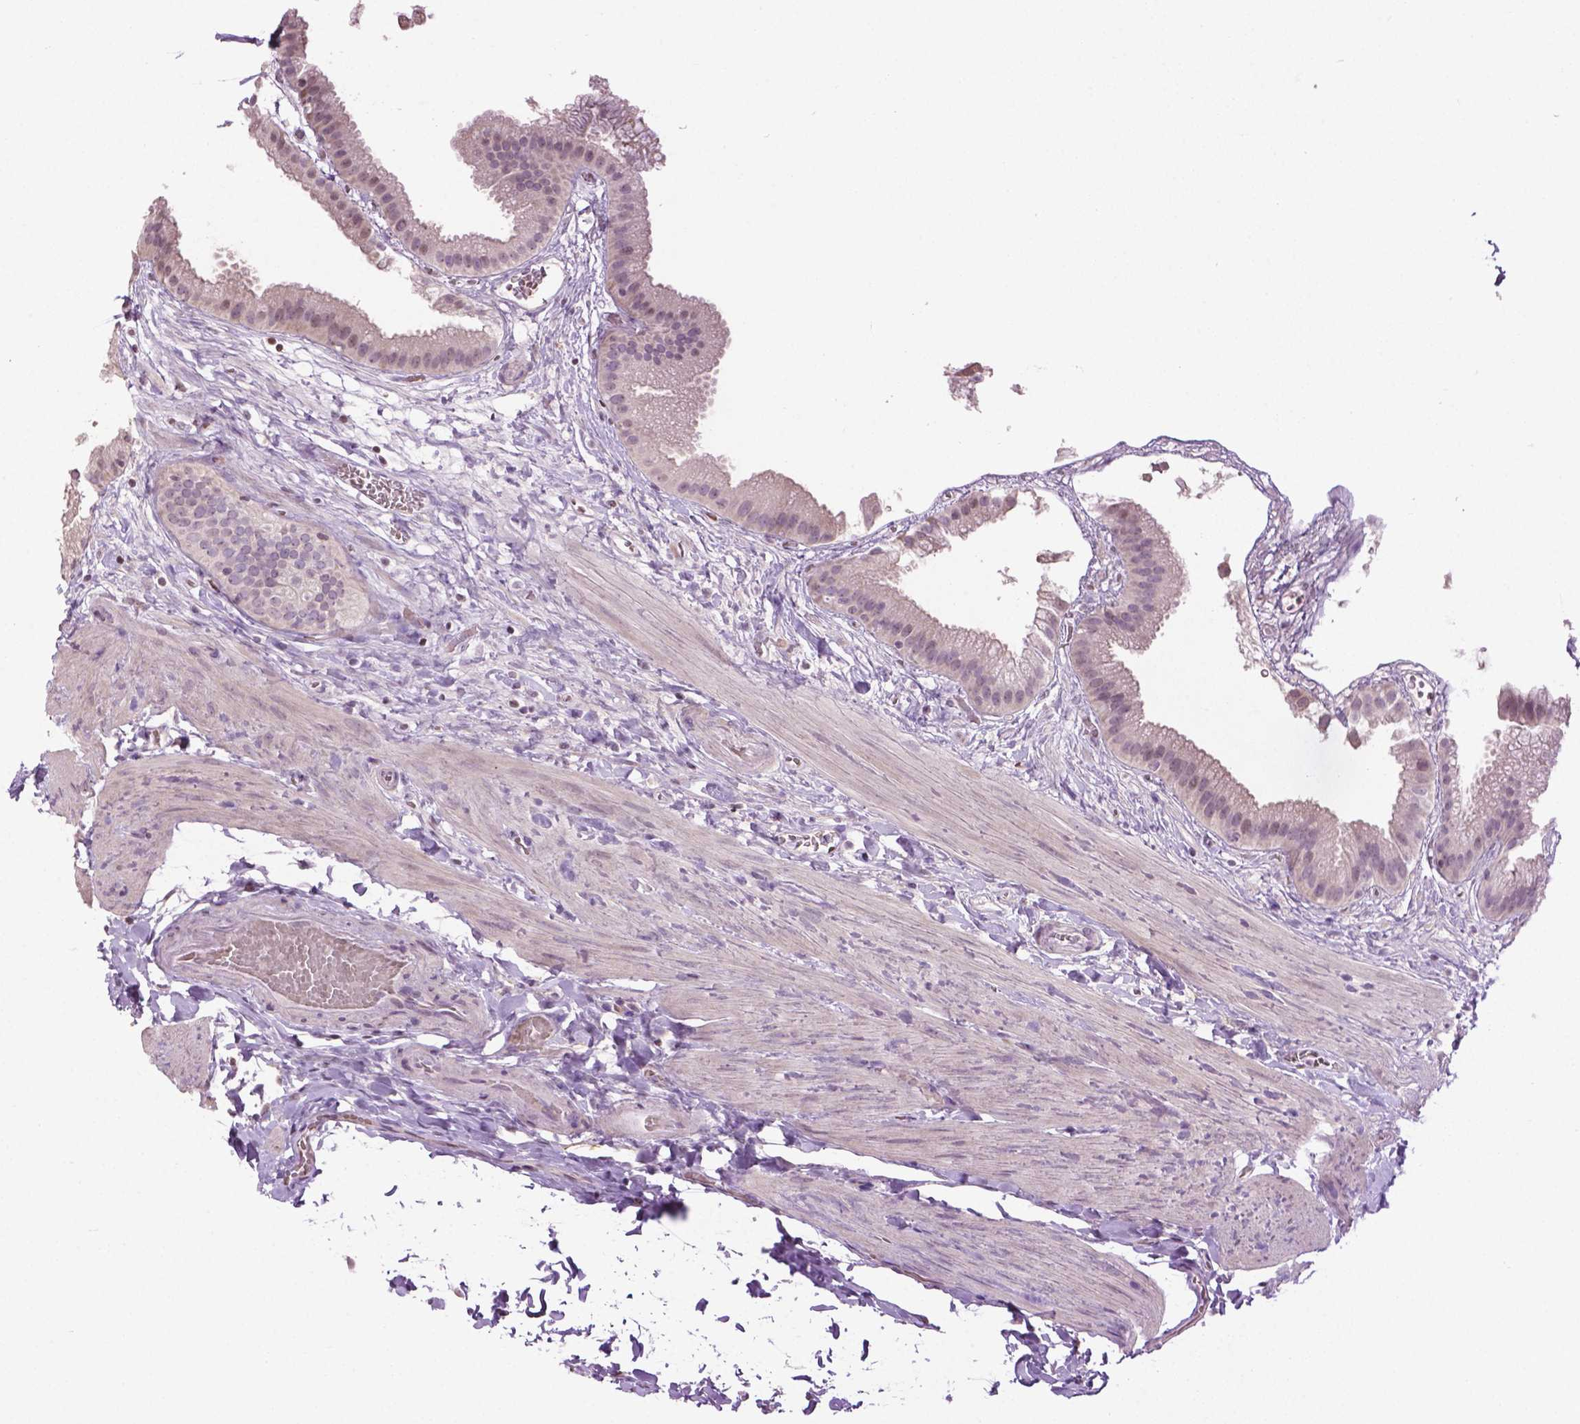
{"staining": {"intensity": "weak", "quantity": "<25%", "location": "cytoplasmic/membranous,nuclear"}, "tissue": "gallbladder", "cell_type": "Glandular cells", "image_type": "normal", "snomed": [{"axis": "morphology", "description": "Normal tissue, NOS"}, {"axis": "topography", "description": "Gallbladder"}], "caption": "A photomicrograph of gallbladder stained for a protein displays no brown staining in glandular cells.", "gene": "NTNG2", "patient": {"sex": "female", "age": 63}}